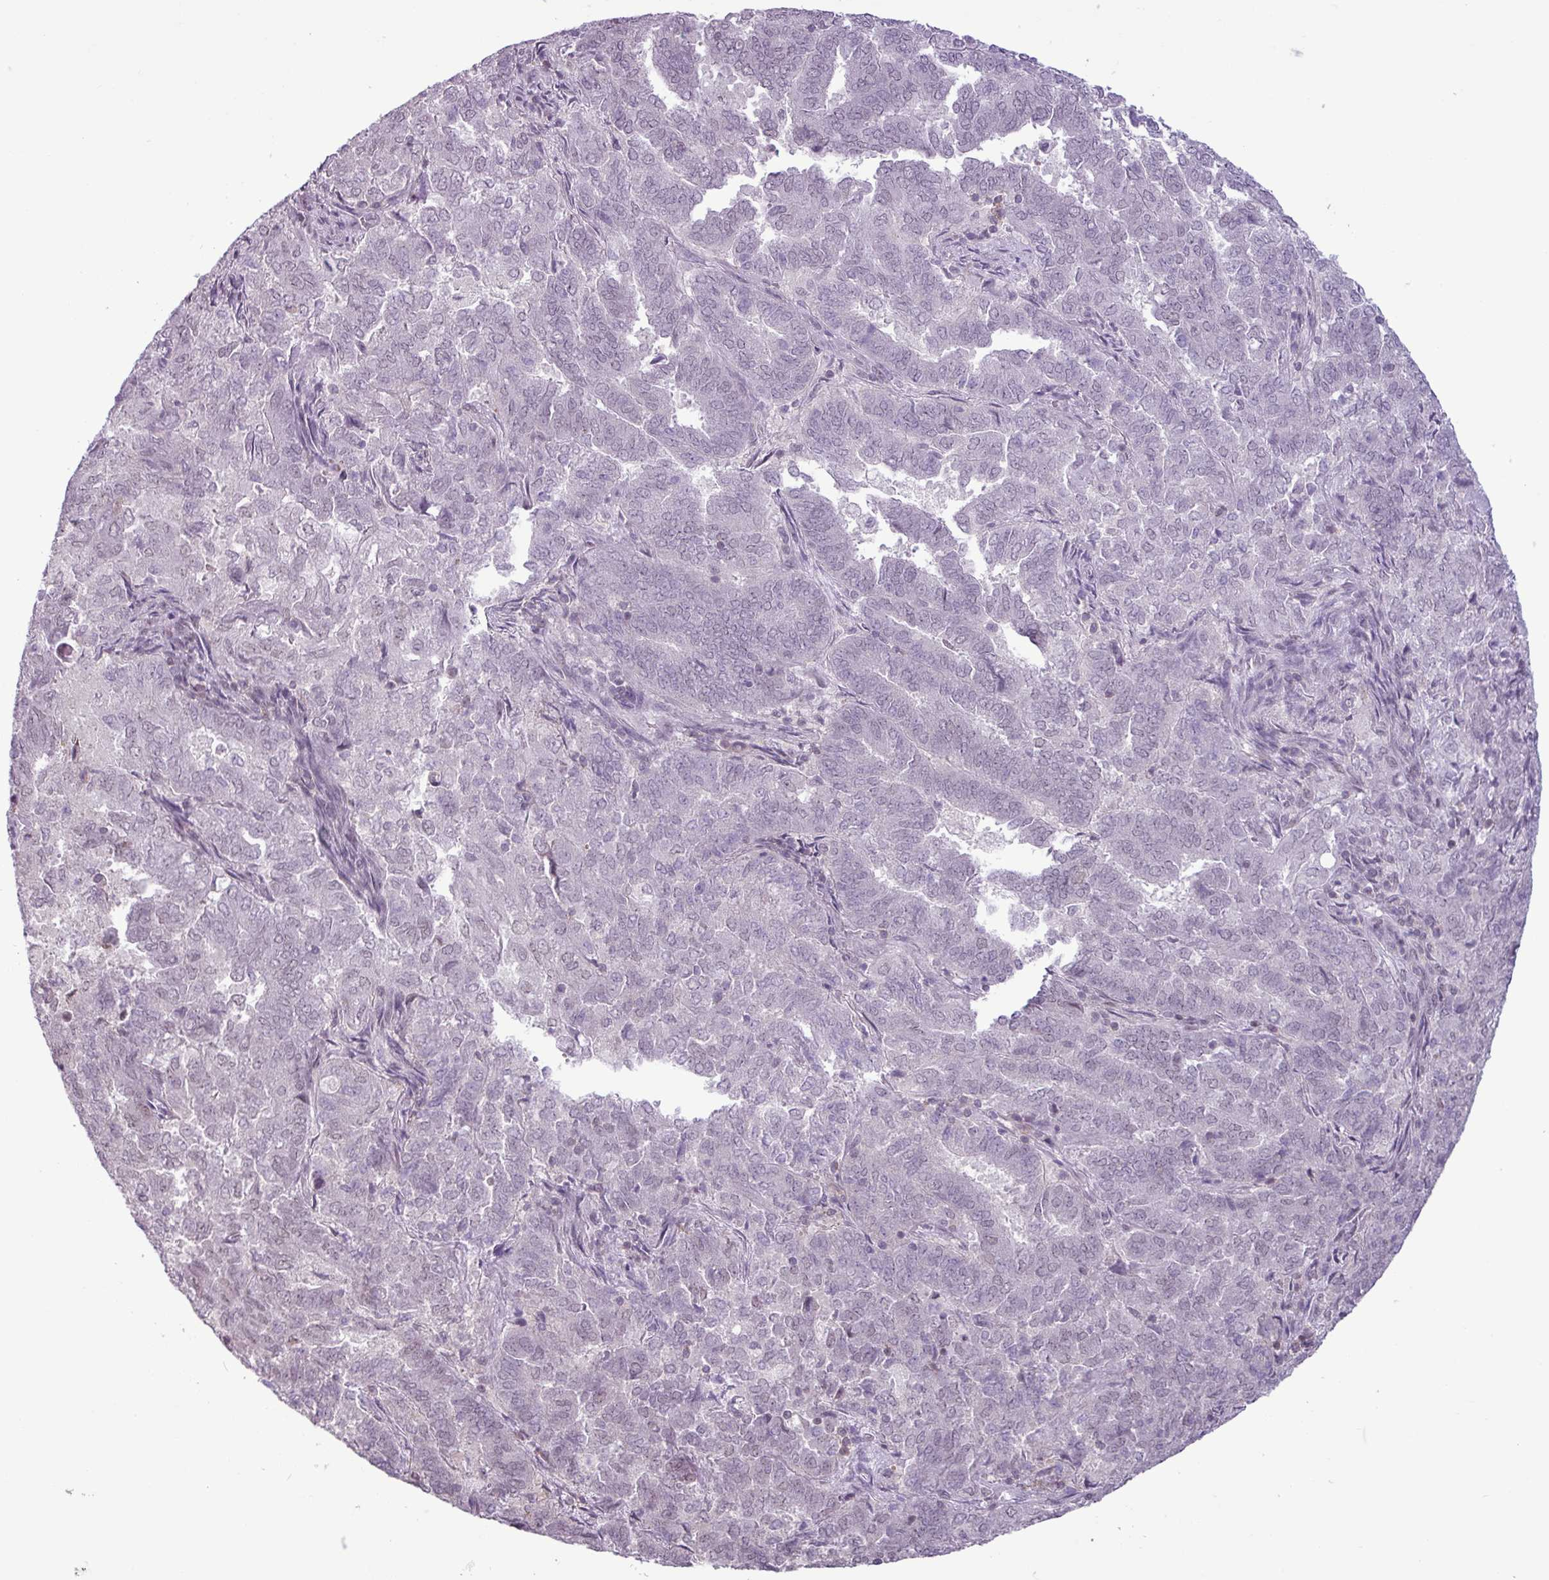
{"staining": {"intensity": "negative", "quantity": "none", "location": "none"}, "tissue": "endometrial cancer", "cell_type": "Tumor cells", "image_type": "cancer", "snomed": [{"axis": "morphology", "description": "Adenocarcinoma, NOS"}, {"axis": "topography", "description": "Endometrium"}], "caption": "Immunohistochemical staining of adenocarcinoma (endometrial) reveals no significant positivity in tumor cells.", "gene": "NOTCH2", "patient": {"sex": "female", "age": 72}}